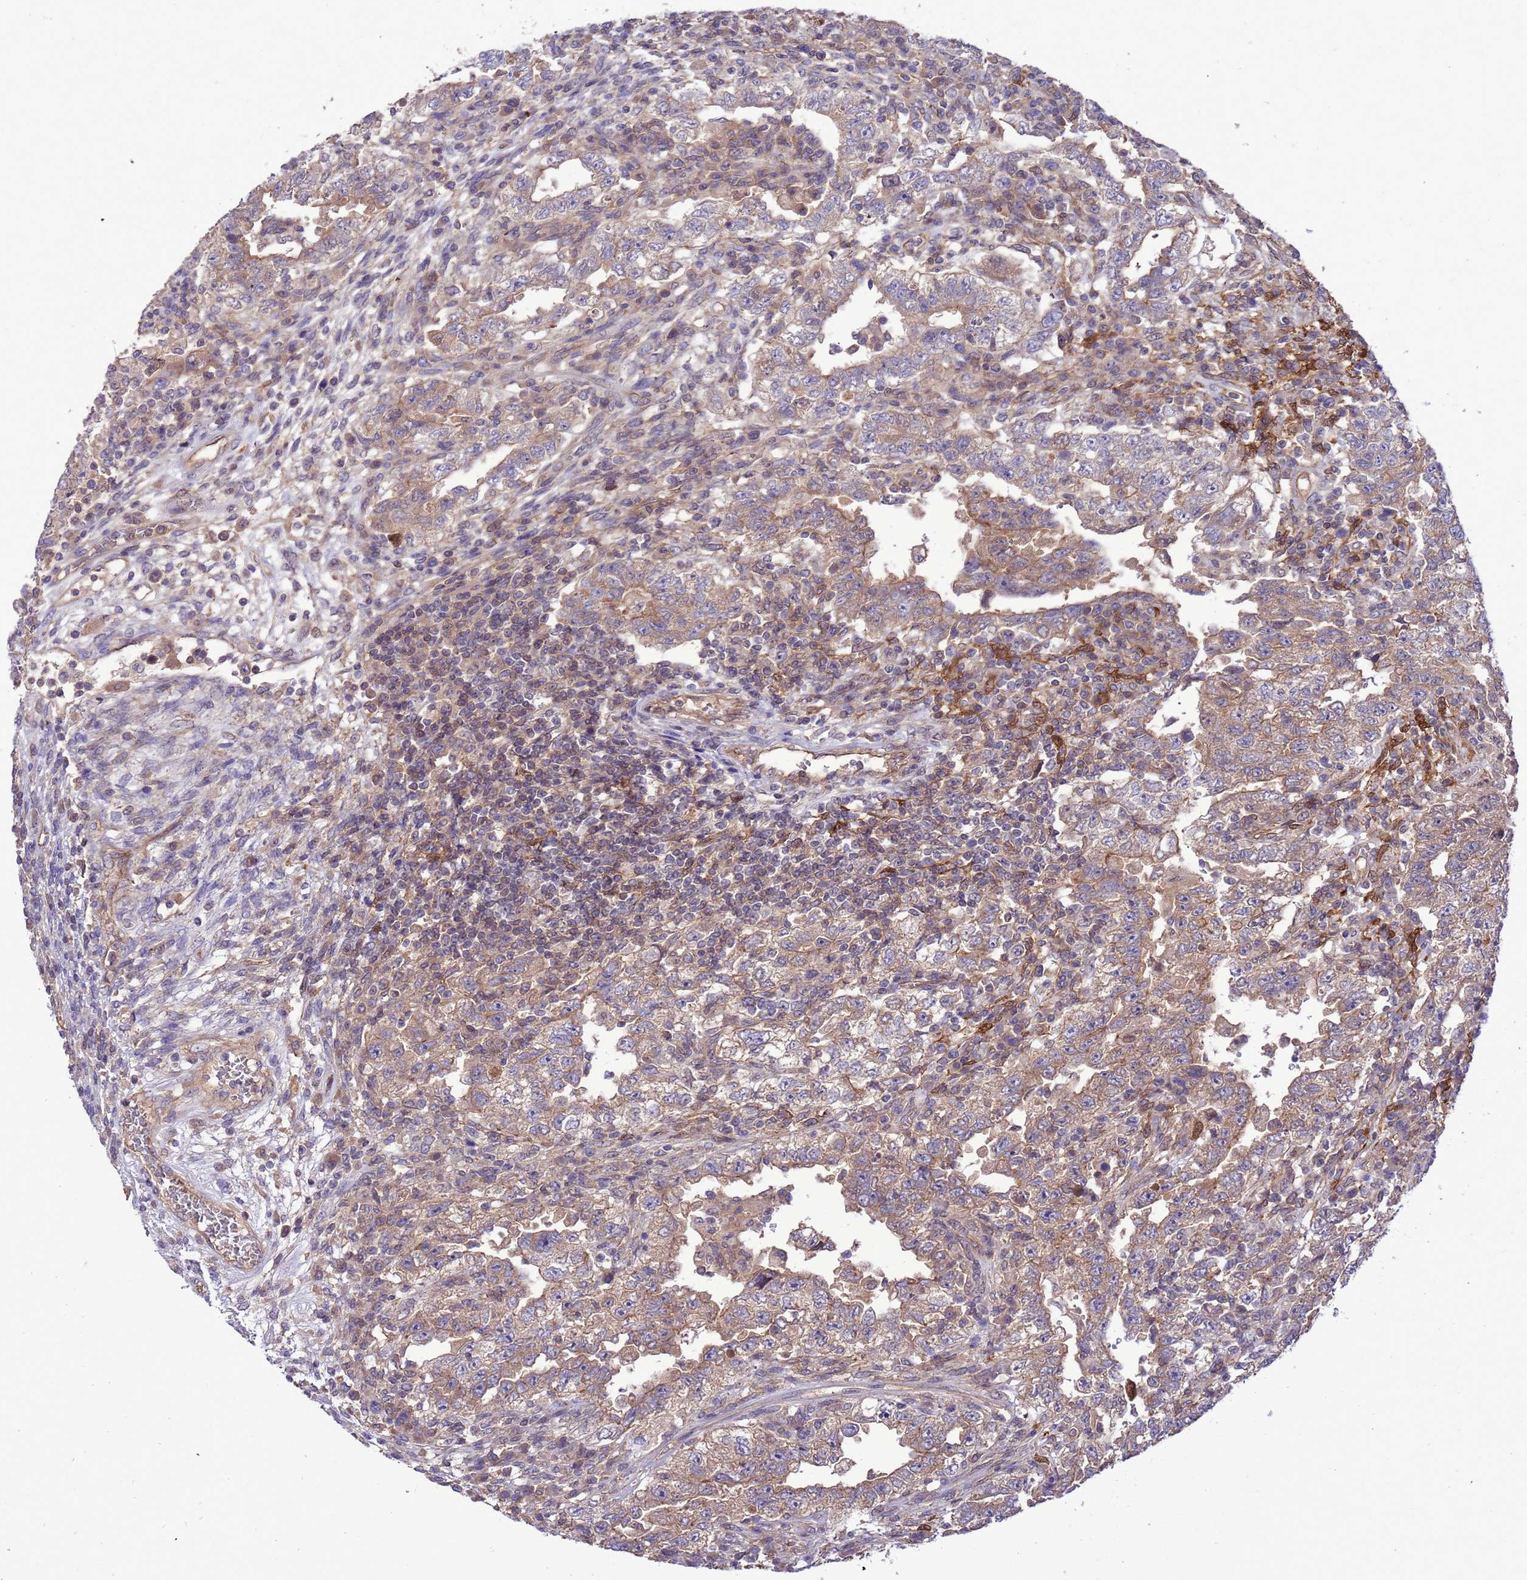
{"staining": {"intensity": "moderate", "quantity": ">75%", "location": "cytoplasmic/membranous"}, "tissue": "testis cancer", "cell_type": "Tumor cells", "image_type": "cancer", "snomed": [{"axis": "morphology", "description": "Carcinoma, Embryonal, NOS"}, {"axis": "topography", "description": "Testis"}], "caption": "Immunohistochemistry (IHC) photomicrograph of human testis cancer (embryonal carcinoma) stained for a protein (brown), which exhibits medium levels of moderate cytoplasmic/membranous staining in about >75% of tumor cells.", "gene": "SMCO3", "patient": {"sex": "male", "age": 26}}